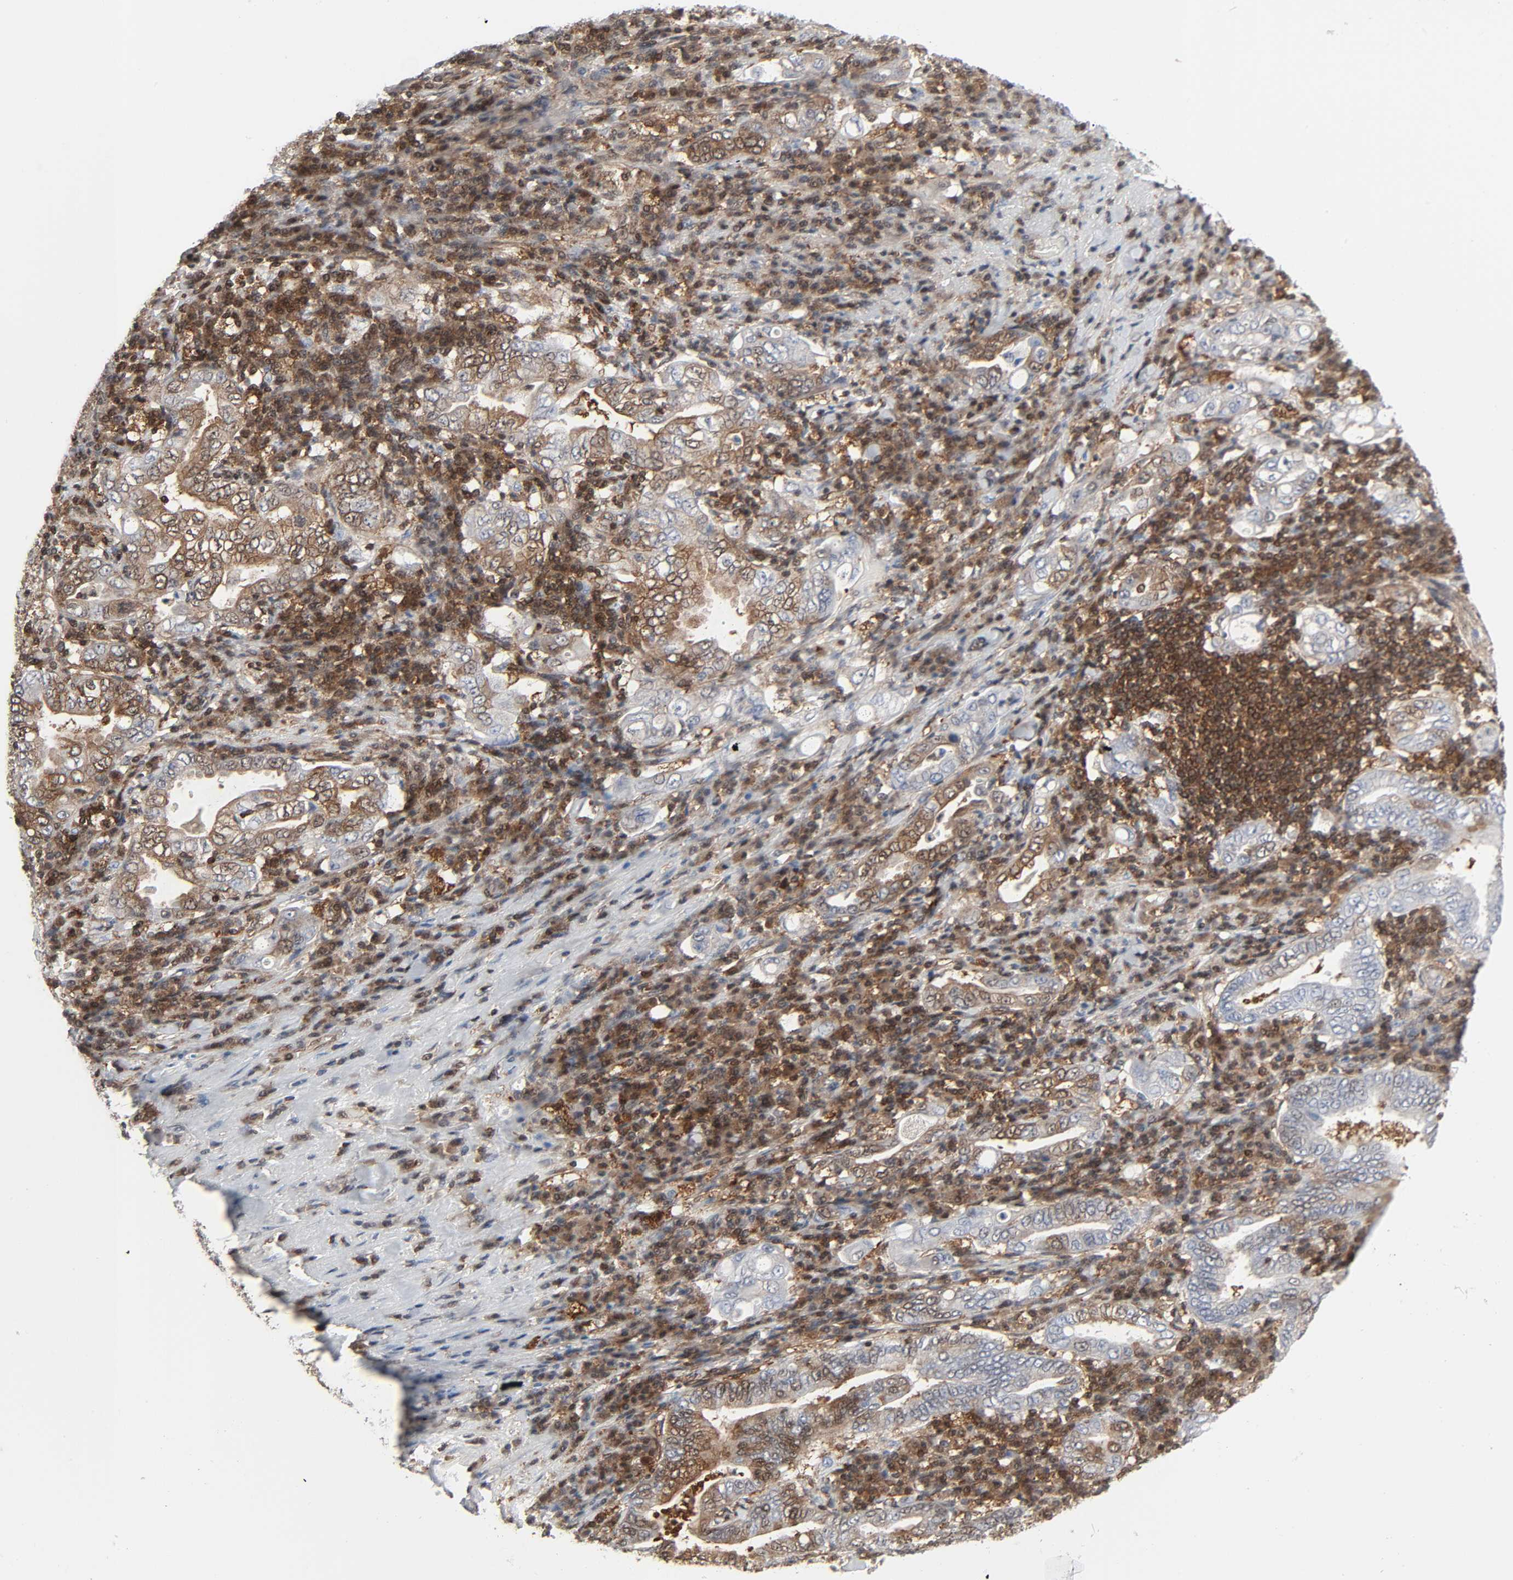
{"staining": {"intensity": "moderate", "quantity": "25%-75%", "location": "cytoplasmic/membranous,nuclear"}, "tissue": "stomach cancer", "cell_type": "Tumor cells", "image_type": "cancer", "snomed": [{"axis": "morphology", "description": "Normal tissue, NOS"}, {"axis": "morphology", "description": "Adenocarcinoma, NOS"}, {"axis": "topography", "description": "Esophagus"}, {"axis": "topography", "description": "Stomach, upper"}, {"axis": "topography", "description": "Peripheral nerve tissue"}], "caption": "Immunohistochemical staining of human stomach cancer displays medium levels of moderate cytoplasmic/membranous and nuclear staining in approximately 25%-75% of tumor cells.", "gene": "GSK3A", "patient": {"sex": "male", "age": 62}}